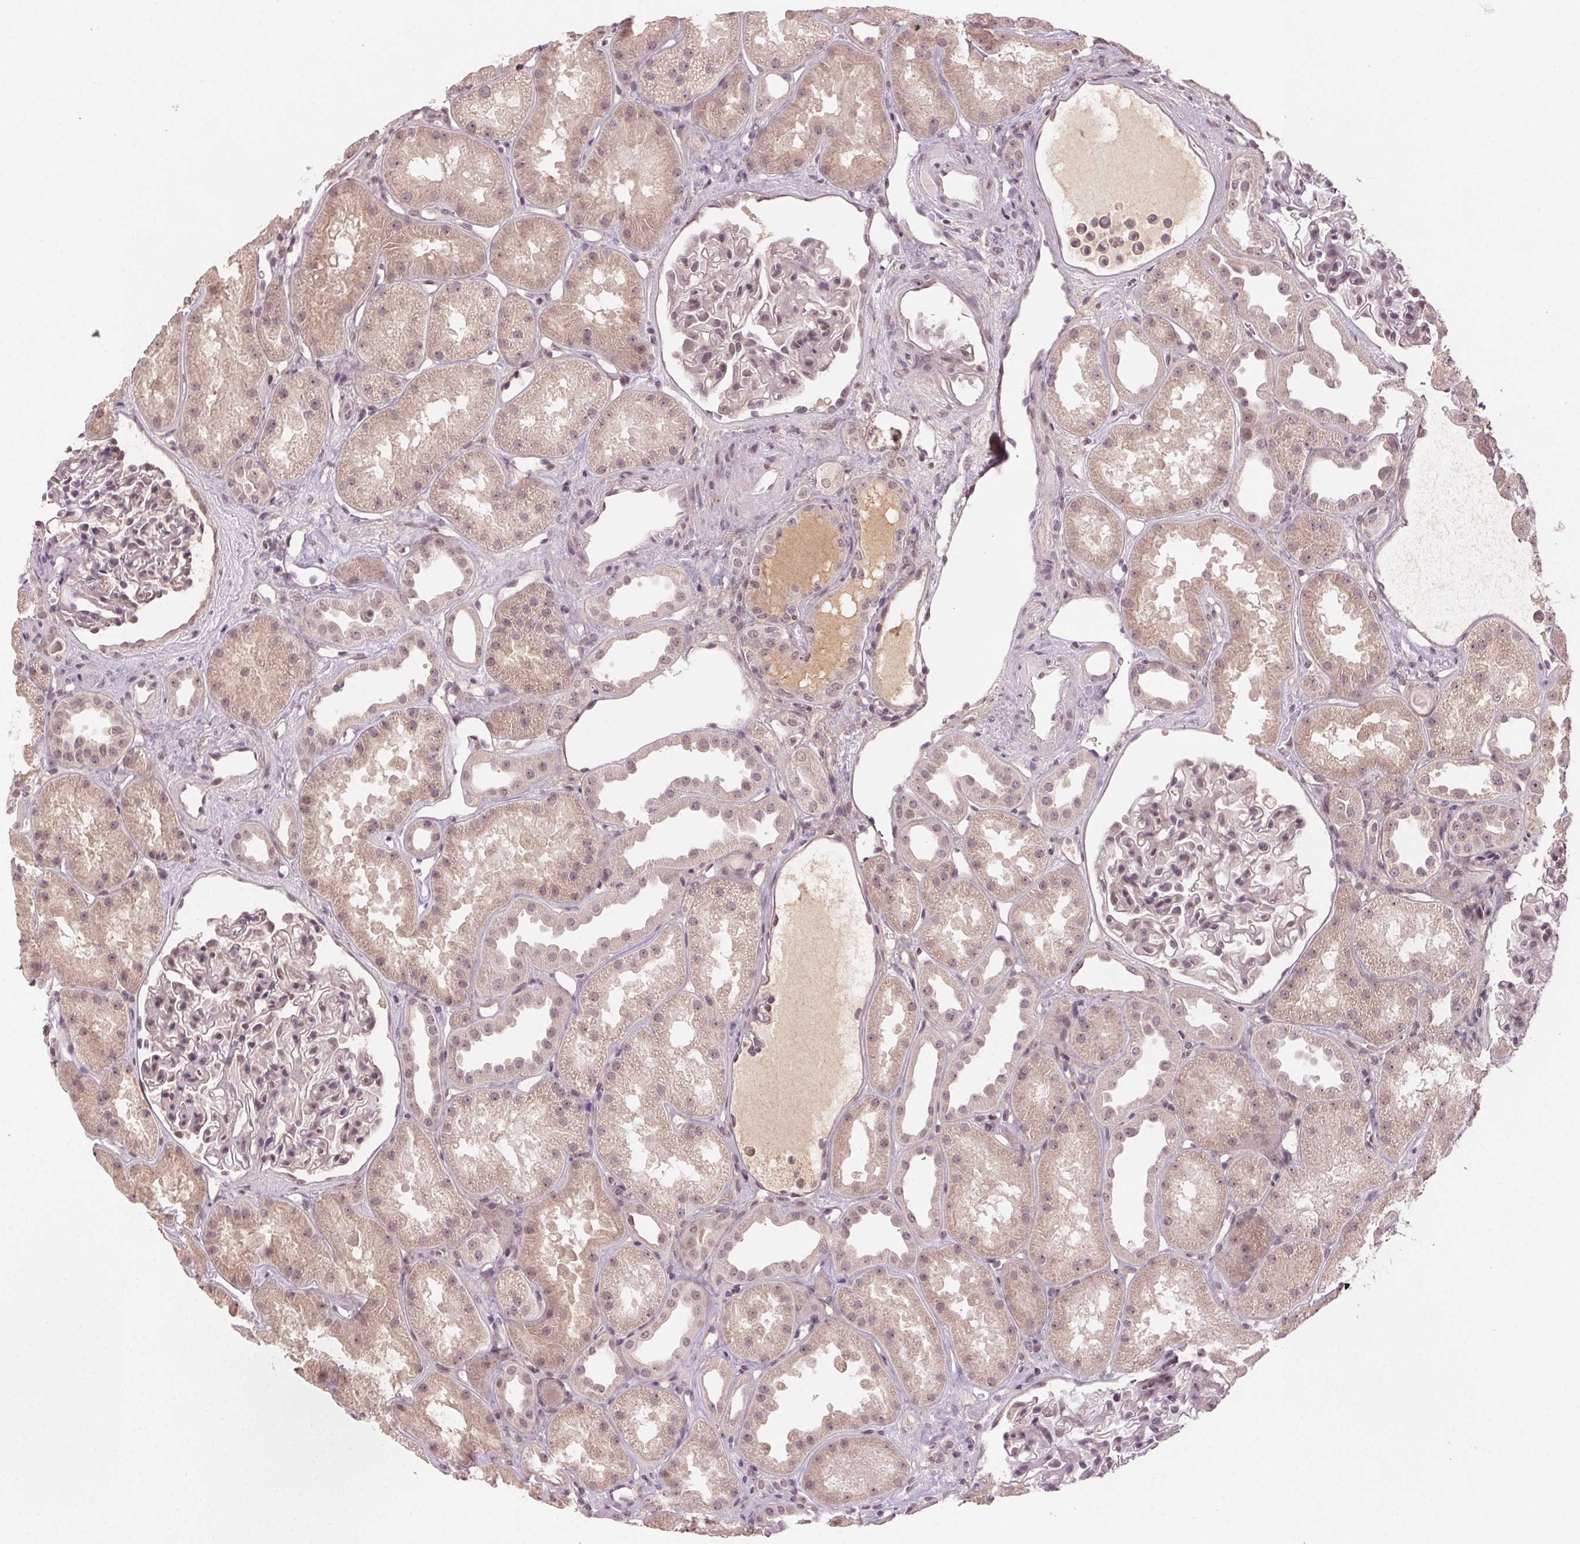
{"staining": {"intensity": "weak", "quantity": "25%-75%", "location": "nuclear"}, "tissue": "kidney", "cell_type": "Cells in glomeruli", "image_type": "normal", "snomed": [{"axis": "morphology", "description": "Normal tissue, NOS"}, {"axis": "topography", "description": "Kidney"}], "caption": "A micrograph showing weak nuclear staining in approximately 25%-75% of cells in glomeruli in unremarkable kidney, as visualized by brown immunohistochemical staining.", "gene": "TUB", "patient": {"sex": "male", "age": 61}}